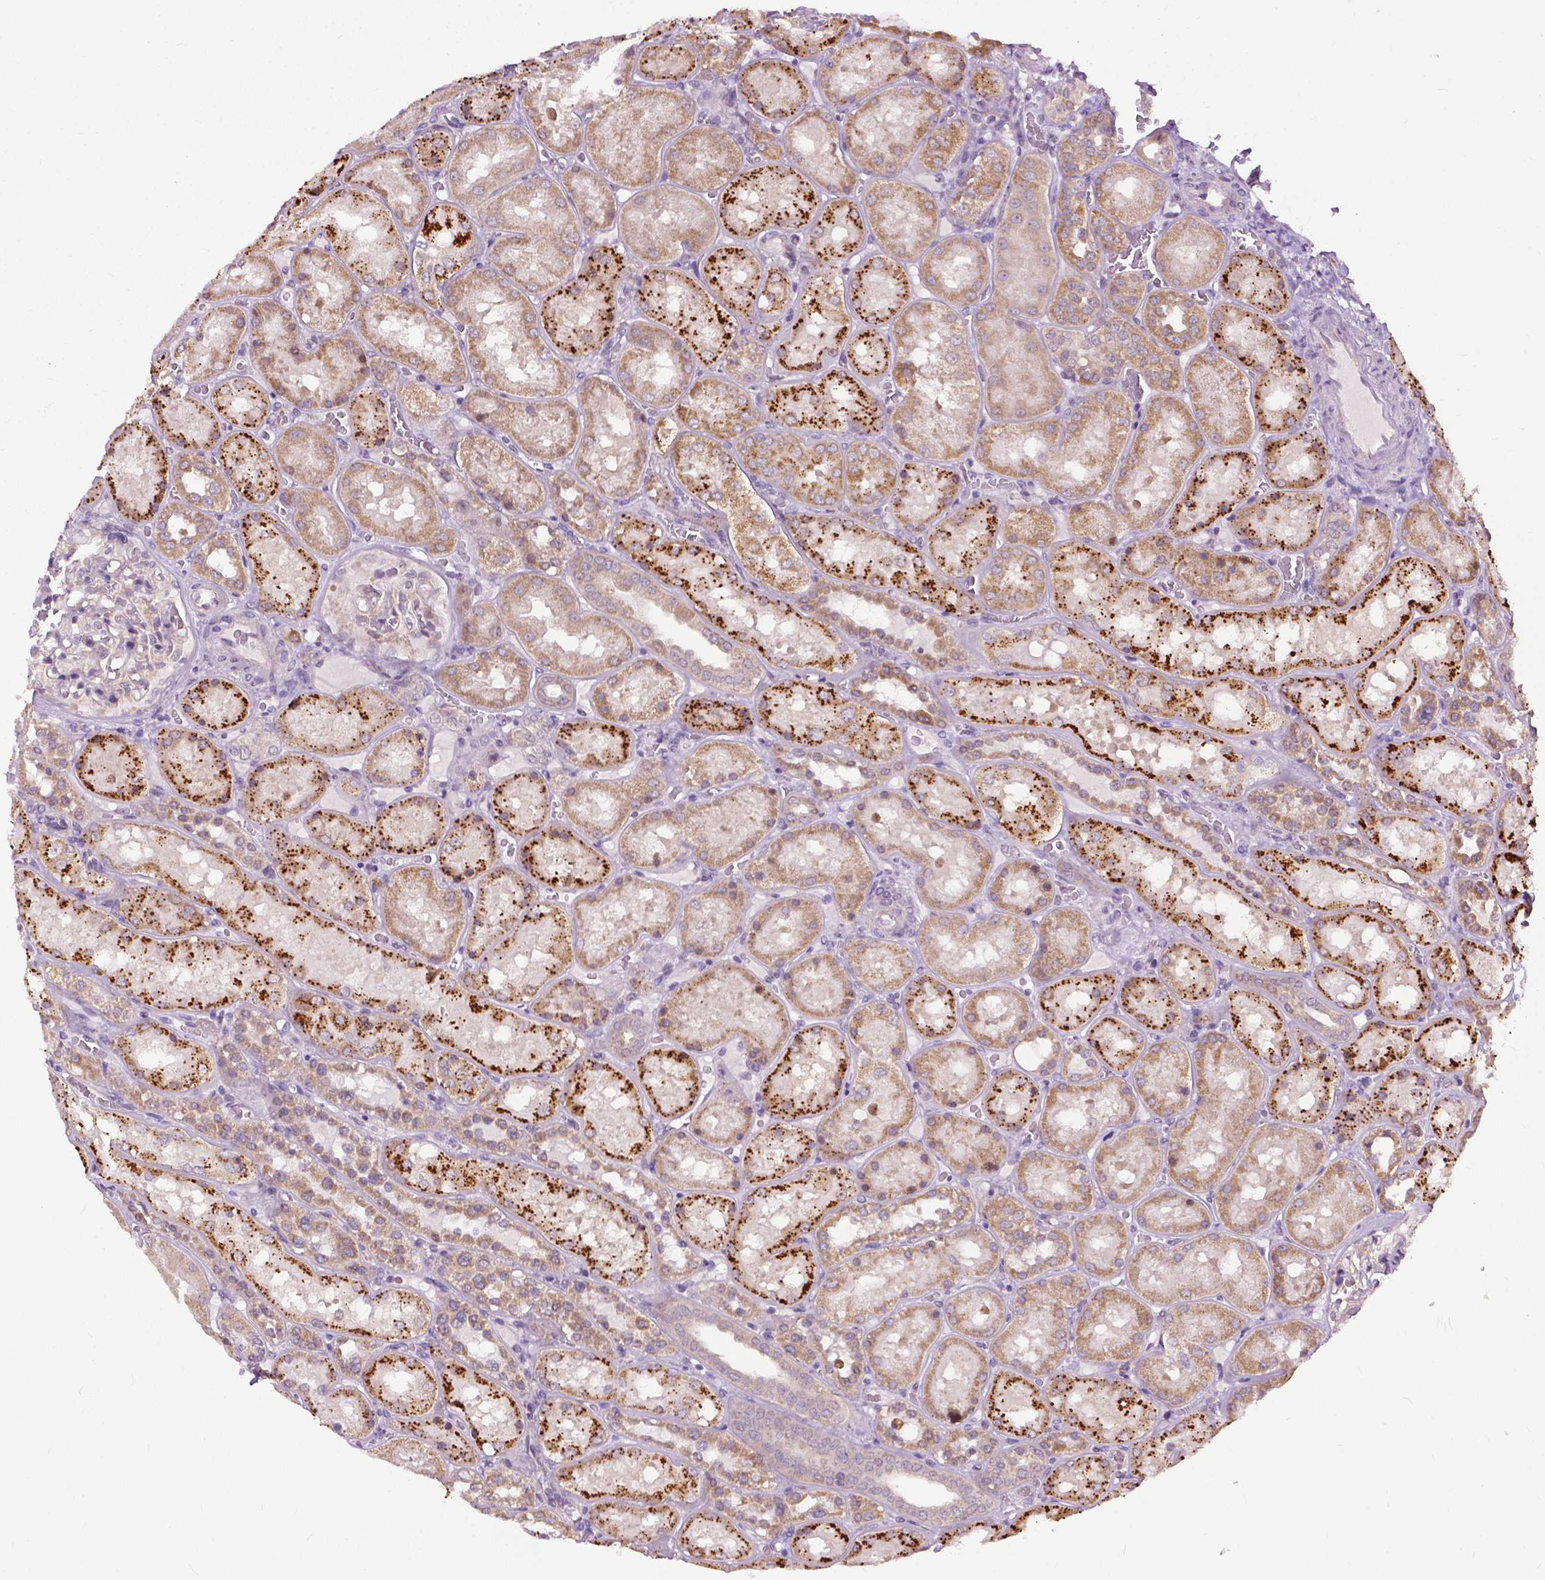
{"staining": {"intensity": "negative", "quantity": "none", "location": "none"}, "tissue": "kidney", "cell_type": "Cells in glomeruli", "image_type": "normal", "snomed": [{"axis": "morphology", "description": "Normal tissue, NOS"}, {"axis": "topography", "description": "Kidney"}], "caption": "This is a photomicrograph of immunohistochemistry staining of unremarkable kidney, which shows no positivity in cells in glomeruli.", "gene": "TTC9B", "patient": {"sex": "male", "age": 73}}